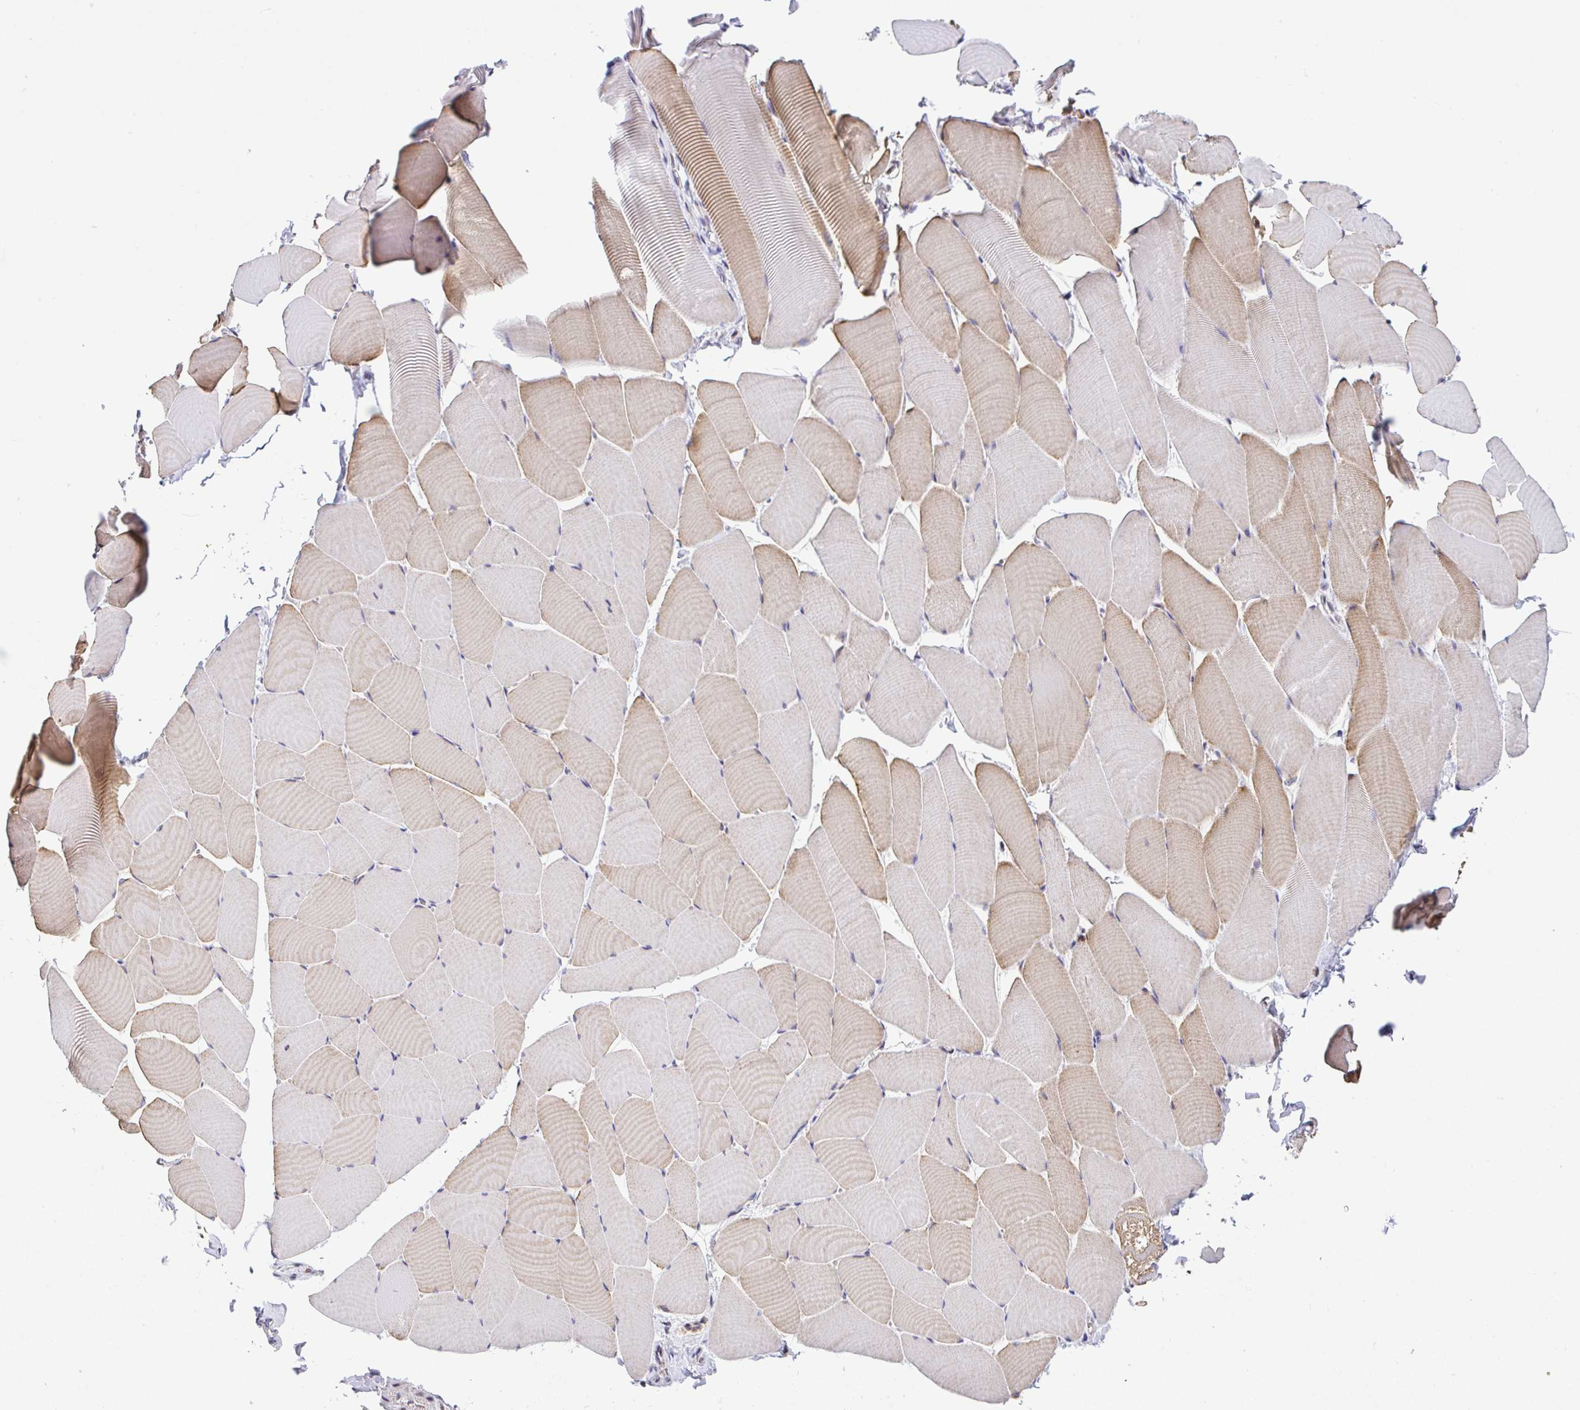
{"staining": {"intensity": "weak", "quantity": "25%-75%", "location": "cytoplasmic/membranous"}, "tissue": "skeletal muscle", "cell_type": "Myocytes", "image_type": "normal", "snomed": [{"axis": "morphology", "description": "Normal tissue, NOS"}, {"axis": "topography", "description": "Skeletal muscle"}], "caption": "Protein staining of unremarkable skeletal muscle shows weak cytoplasmic/membranous staining in approximately 25%-75% of myocytes. Ihc stains the protein of interest in brown and the nuclei are stained blue.", "gene": "FIGNL1", "patient": {"sex": "male", "age": 25}}